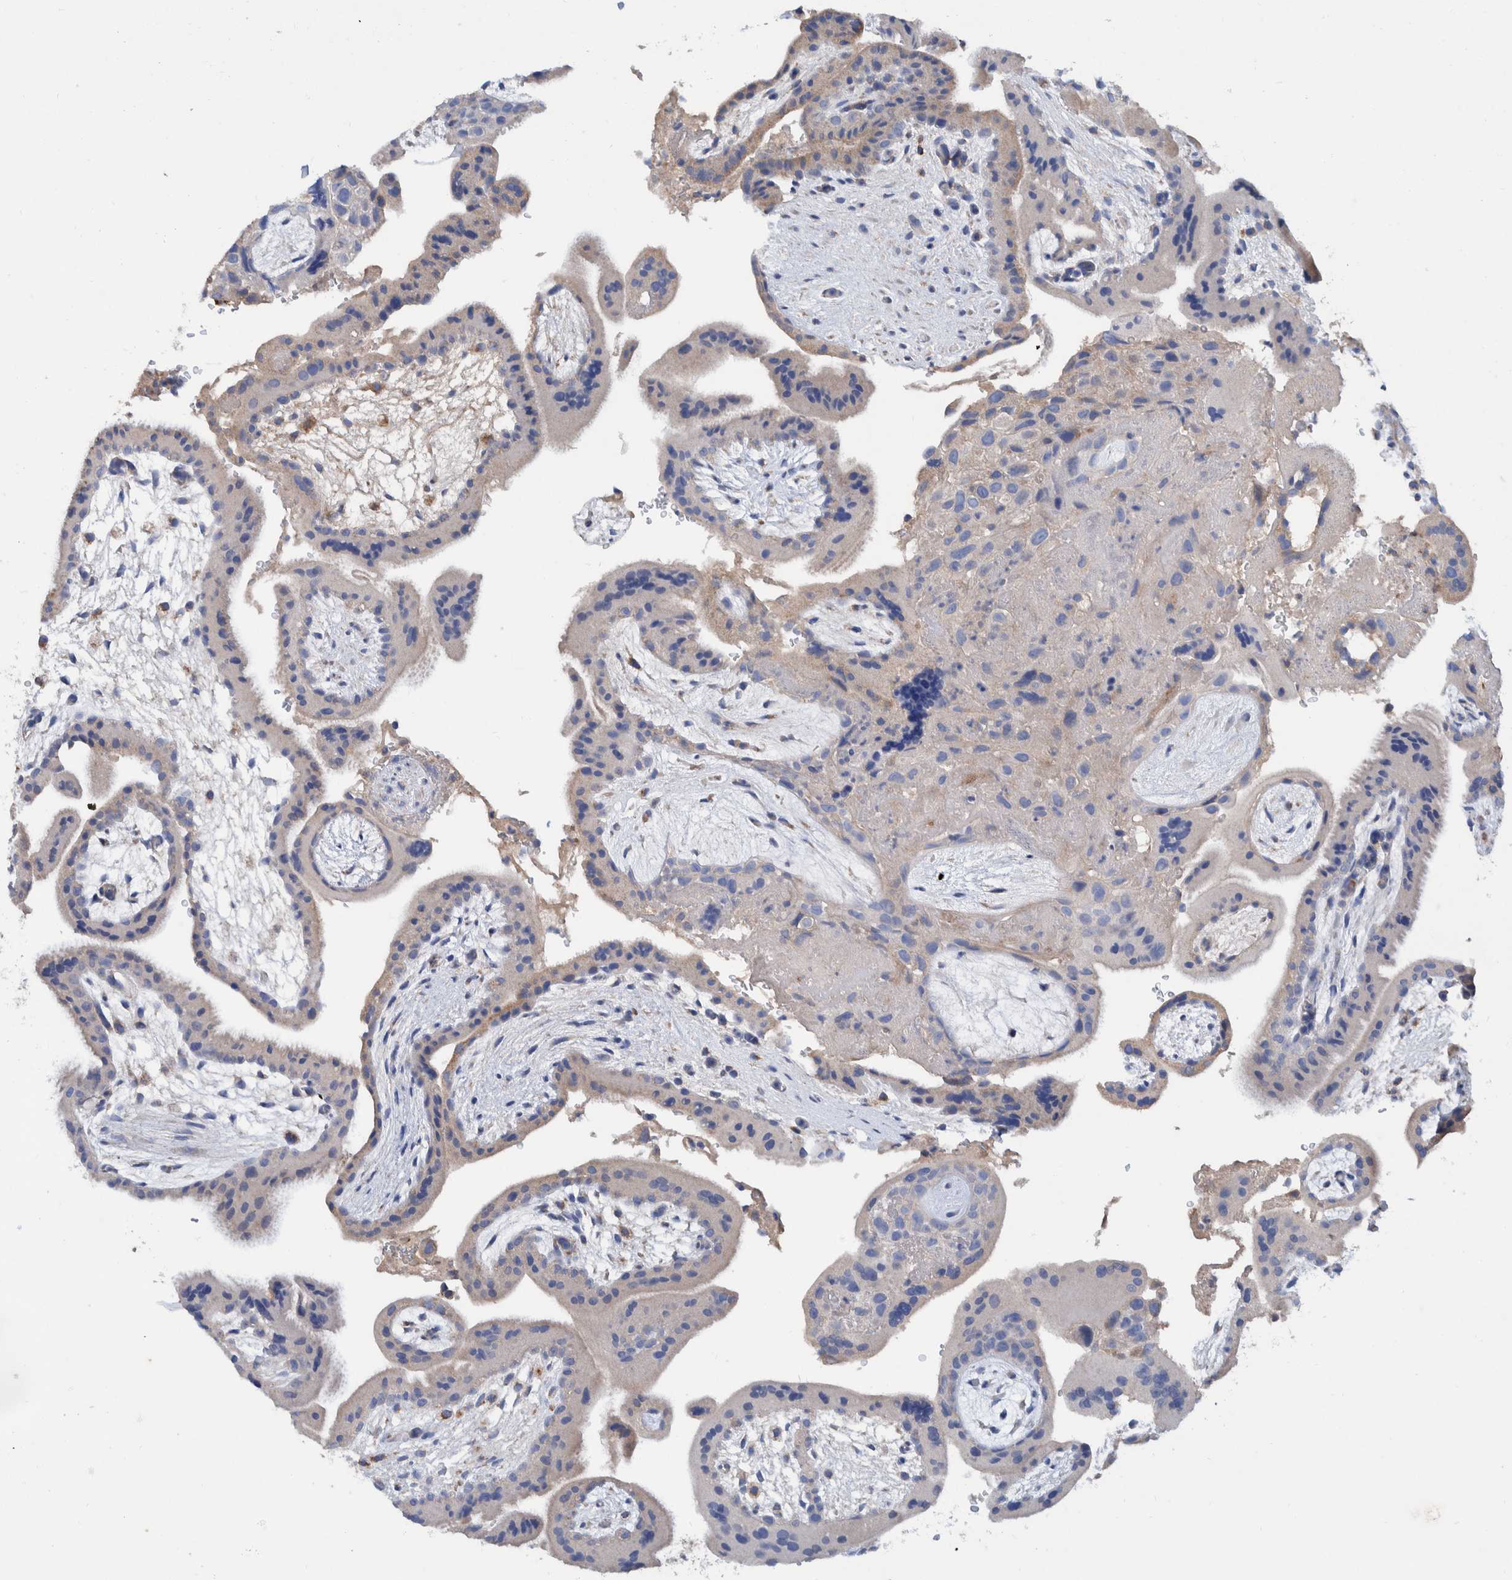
{"staining": {"intensity": "weak", "quantity": "<25%", "location": "cytoplasmic/membranous"}, "tissue": "placenta", "cell_type": "Decidual cells", "image_type": "normal", "snomed": [{"axis": "morphology", "description": "Normal tissue, NOS"}, {"axis": "topography", "description": "Placenta"}], "caption": "Immunohistochemical staining of benign placenta shows no significant expression in decidual cells.", "gene": "DECR1", "patient": {"sex": "female", "age": 35}}